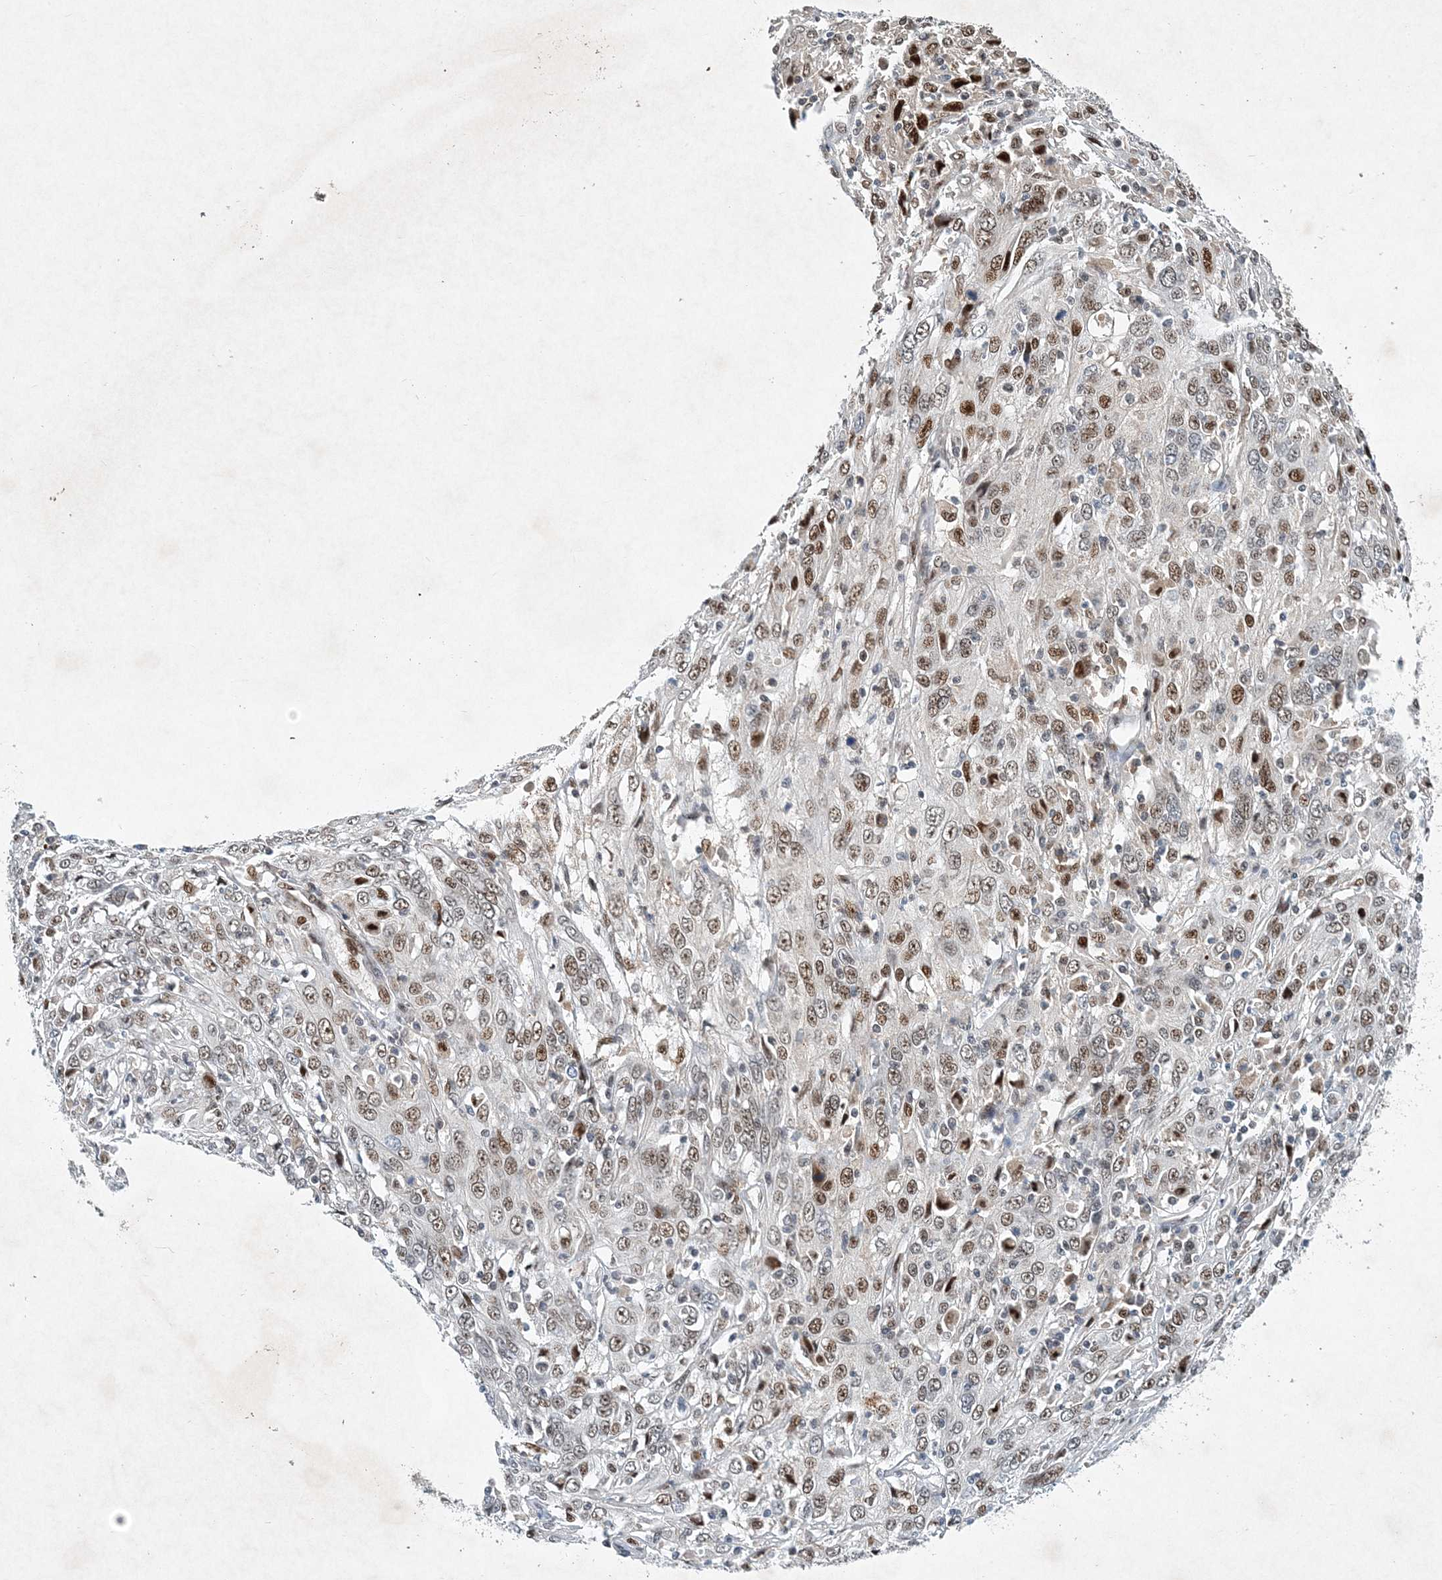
{"staining": {"intensity": "moderate", "quantity": ">75%", "location": "nuclear"}, "tissue": "cervical cancer", "cell_type": "Tumor cells", "image_type": "cancer", "snomed": [{"axis": "morphology", "description": "Squamous cell carcinoma, NOS"}, {"axis": "topography", "description": "Cervix"}], "caption": "A medium amount of moderate nuclear positivity is identified in approximately >75% of tumor cells in squamous cell carcinoma (cervical) tissue. (DAB IHC with brightfield microscopy, high magnification).", "gene": "KPNA4", "patient": {"sex": "female", "age": 46}}